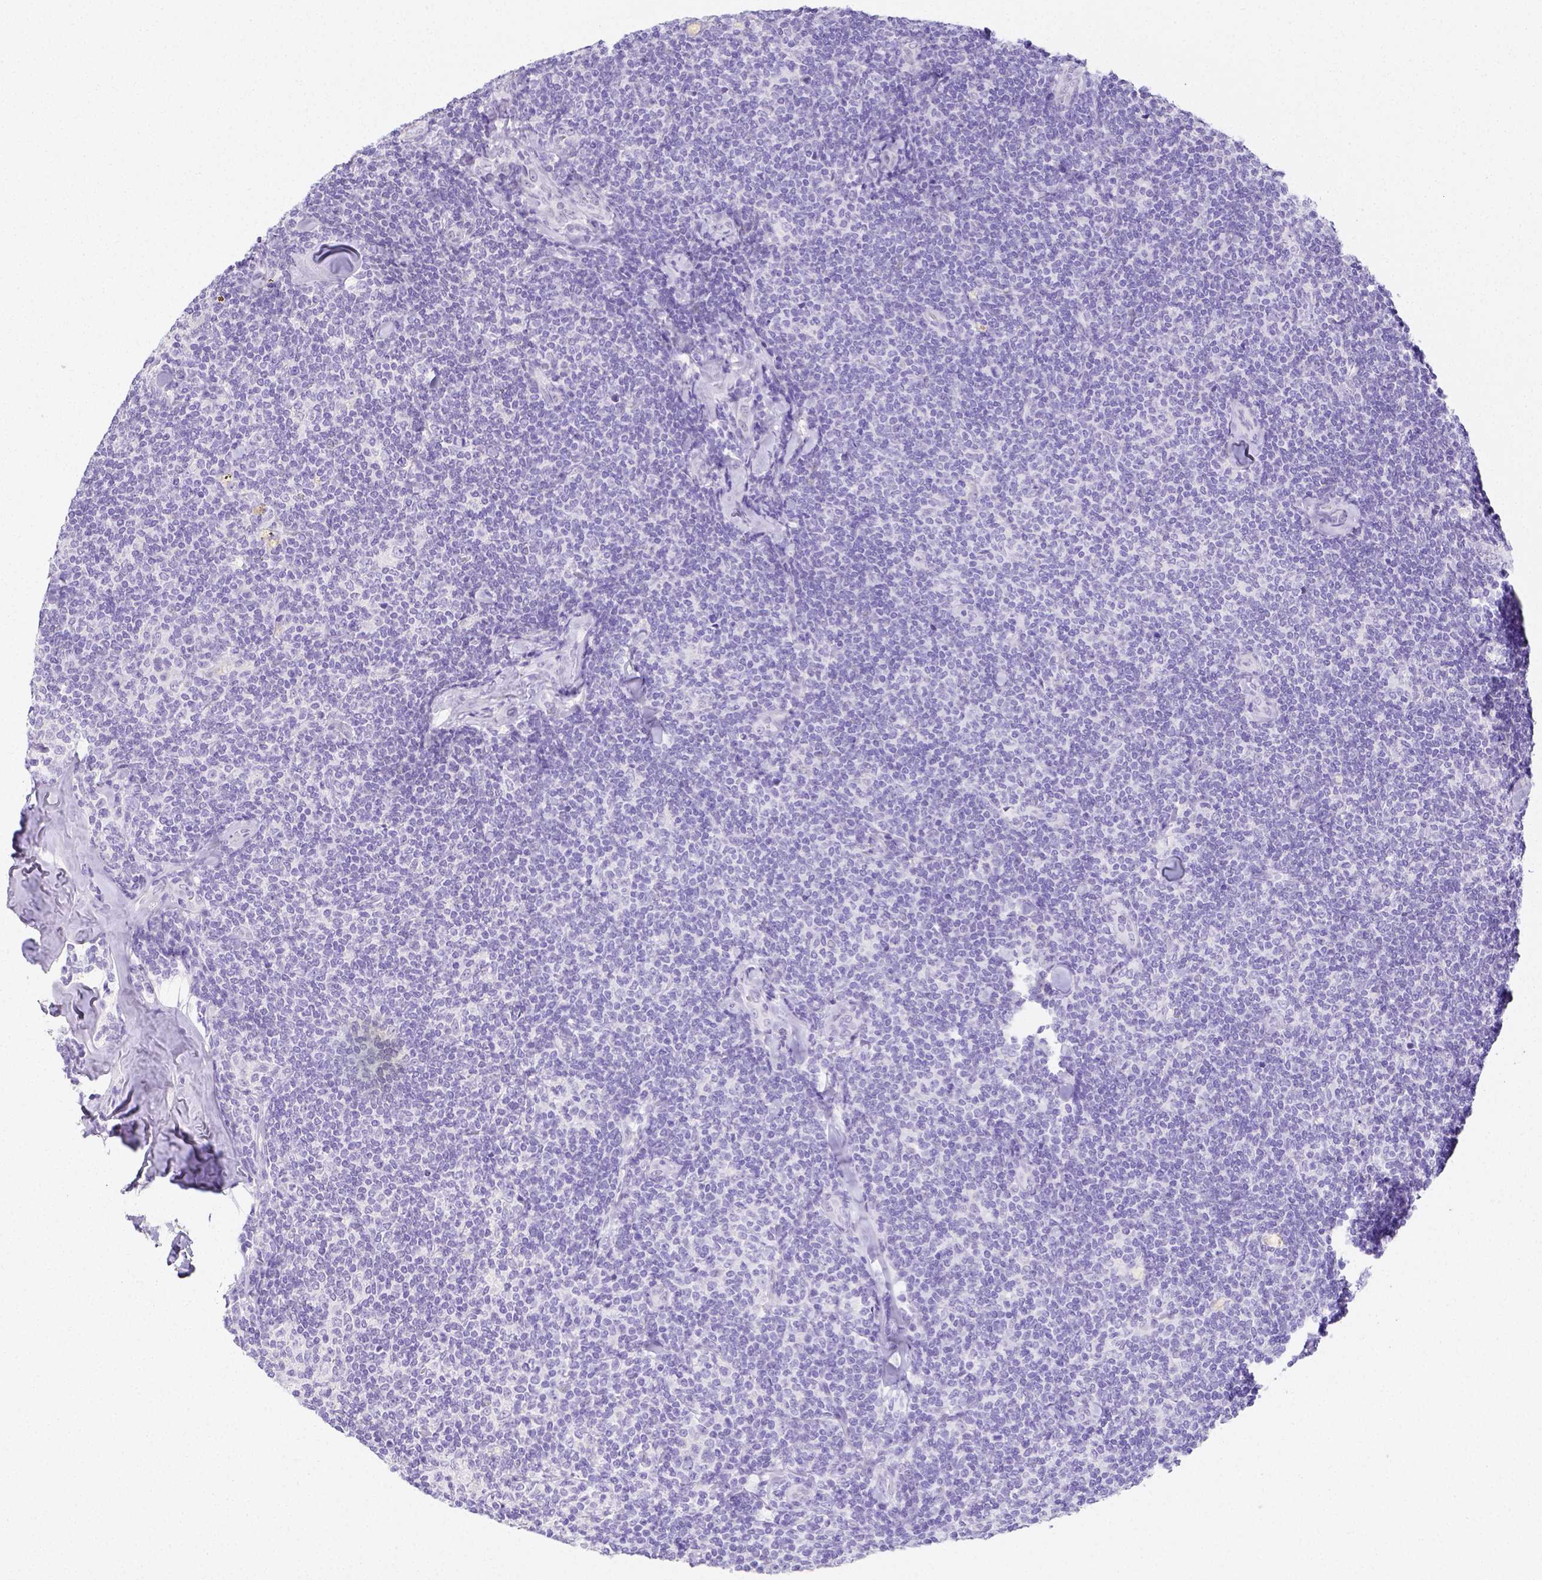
{"staining": {"intensity": "negative", "quantity": "none", "location": "none"}, "tissue": "lymphoma", "cell_type": "Tumor cells", "image_type": "cancer", "snomed": [{"axis": "morphology", "description": "Malignant lymphoma, non-Hodgkin's type, Low grade"}, {"axis": "topography", "description": "Lymph node"}], "caption": "This micrograph is of lymphoma stained with immunohistochemistry (IHC) to label a protein in brown with the nuclei are counter-stained blue. There is no positivity in tumor cells.", "gene": "ARHGAP36", "patient": {"sex": "female", "age": 56}}